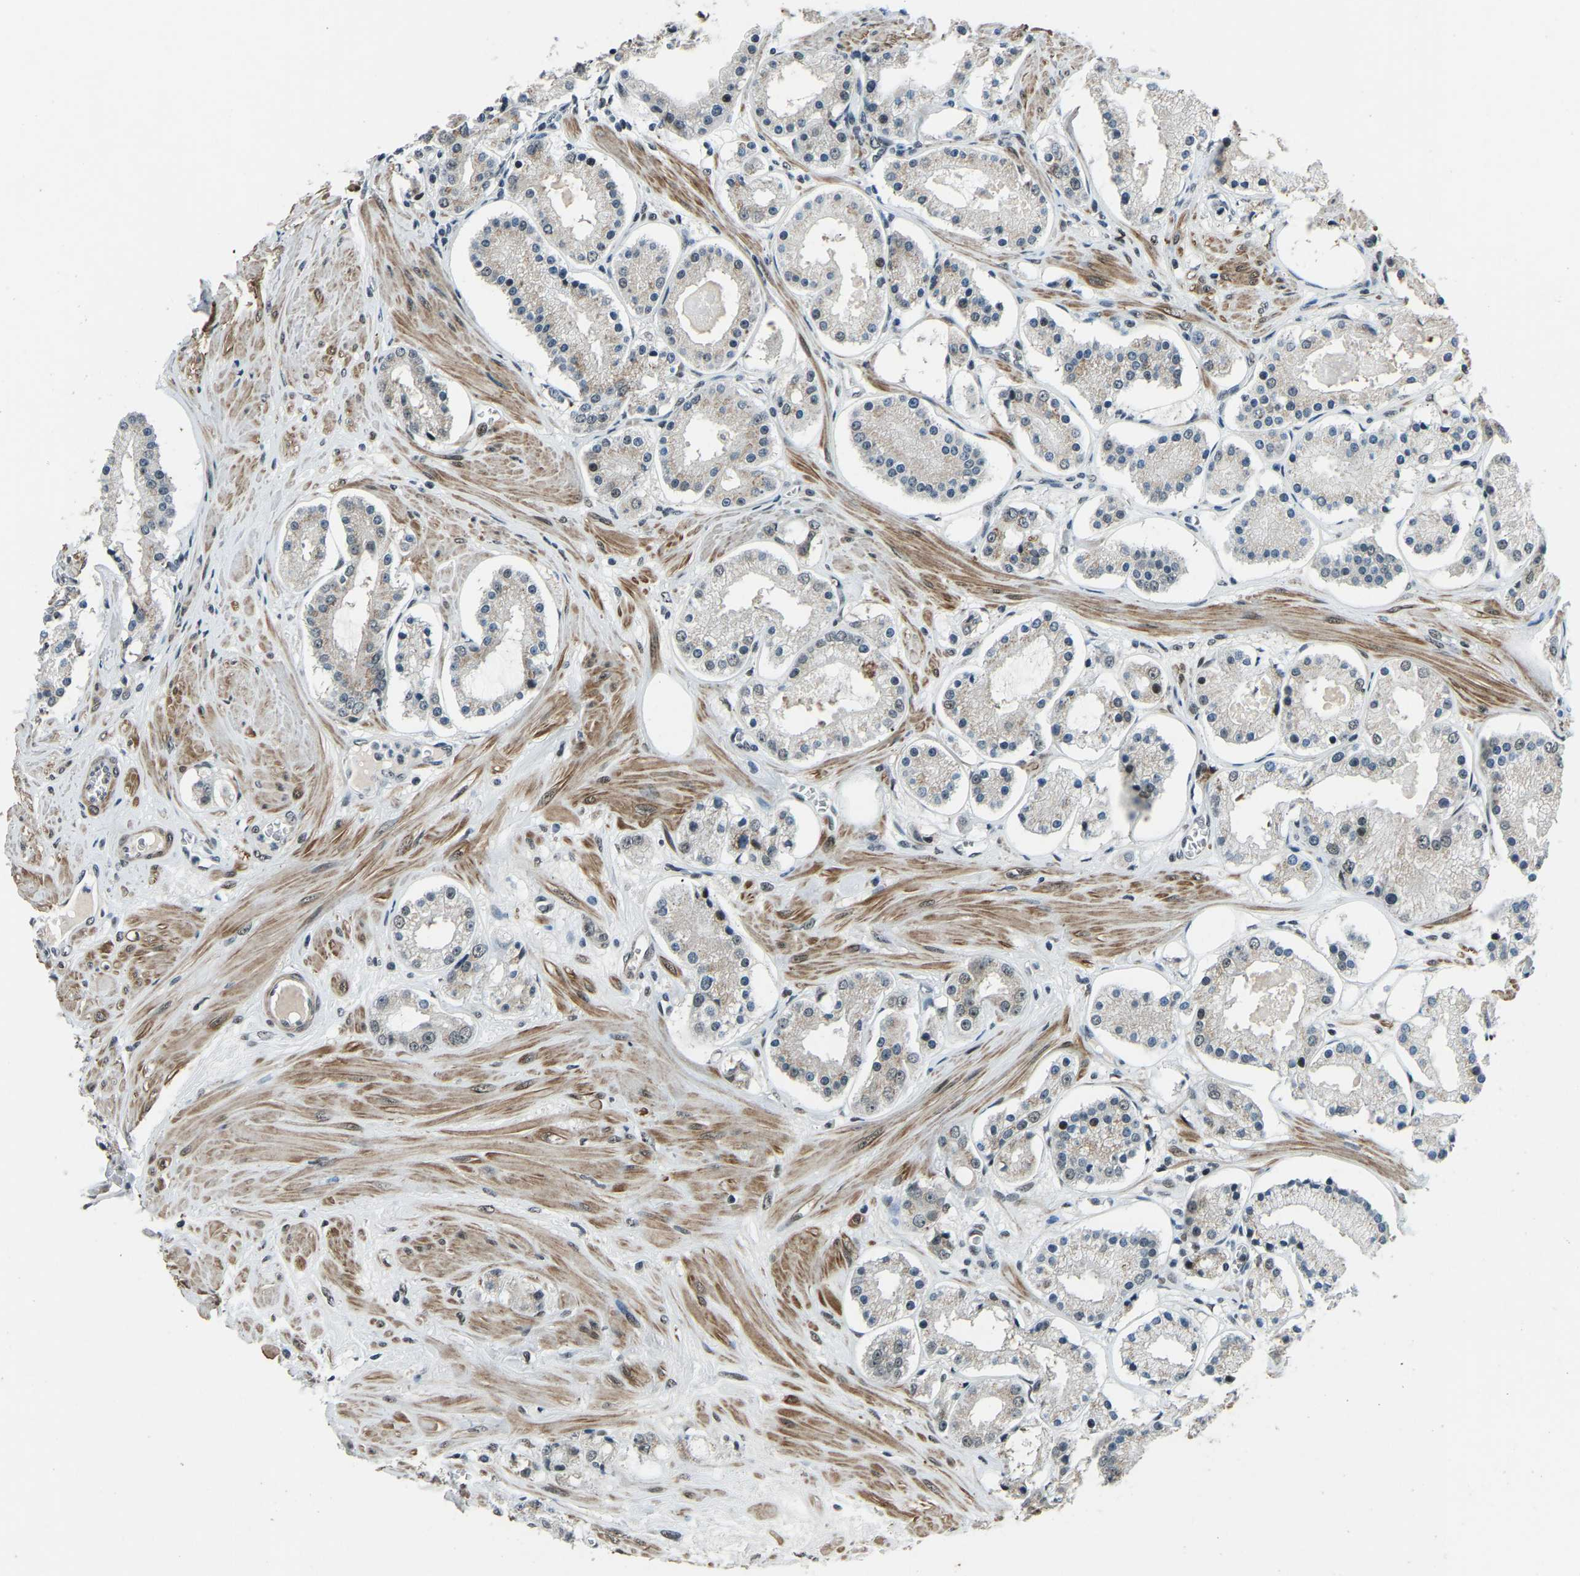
{"staining": {"intensity": "weak", "quantity": "<25%", "location": "cytoplasmic/membranous"}, "tissue": "prostate cancer", "cell_type": "Tumor cells", "image_type": "cancer", "snomed": [{"axis": "morphology", "description": "Adenocarcinoma, High grade"}, {"axis": "topography", "description": "Prostate"}], "caption": "A photomicrograph of human high-grade adenocarcinoma (prostate) is negative for staining in tumor cells.", "gene": "PRCC", "patient": {"sex": "male", "age": 66}}